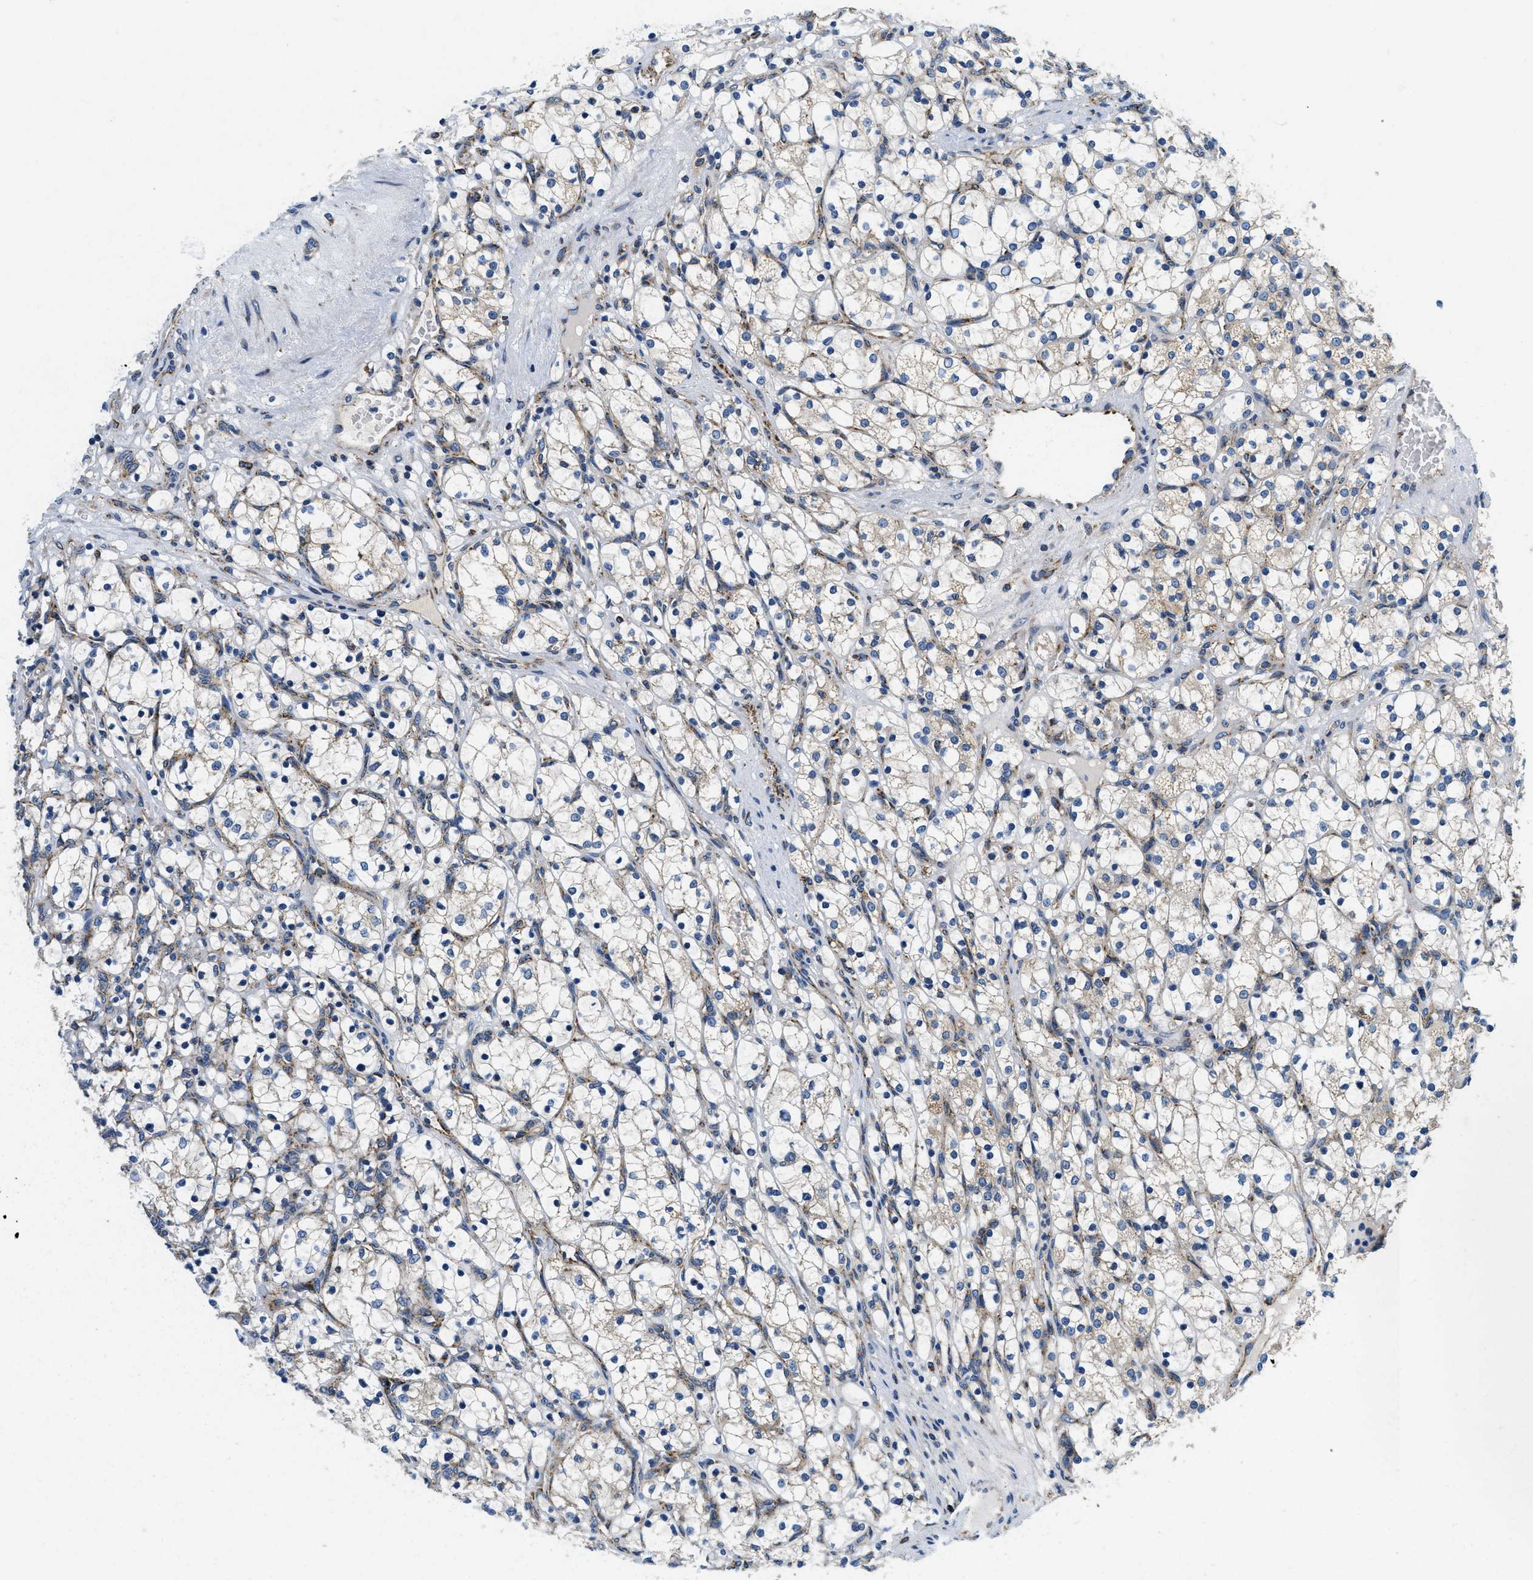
{"staining": {"intensity": "weak", "quantity": "<25%", "location": "cytoplasmic/membranous"}, "tissue": "renal cancer", "cell_type": "Tumor cells", "image_type": "cancer", "snomed": [{"axis": "morphology", "description": "Adenocarcinoma, NOS"}, {"axis": "topography", "description": "Kidney"}], "caption": "IHC of human renal cancer exhibits no positivity in tumor cells.", "gene": "SAMD4B", "patient": {"sex": "female", "age": 69}}